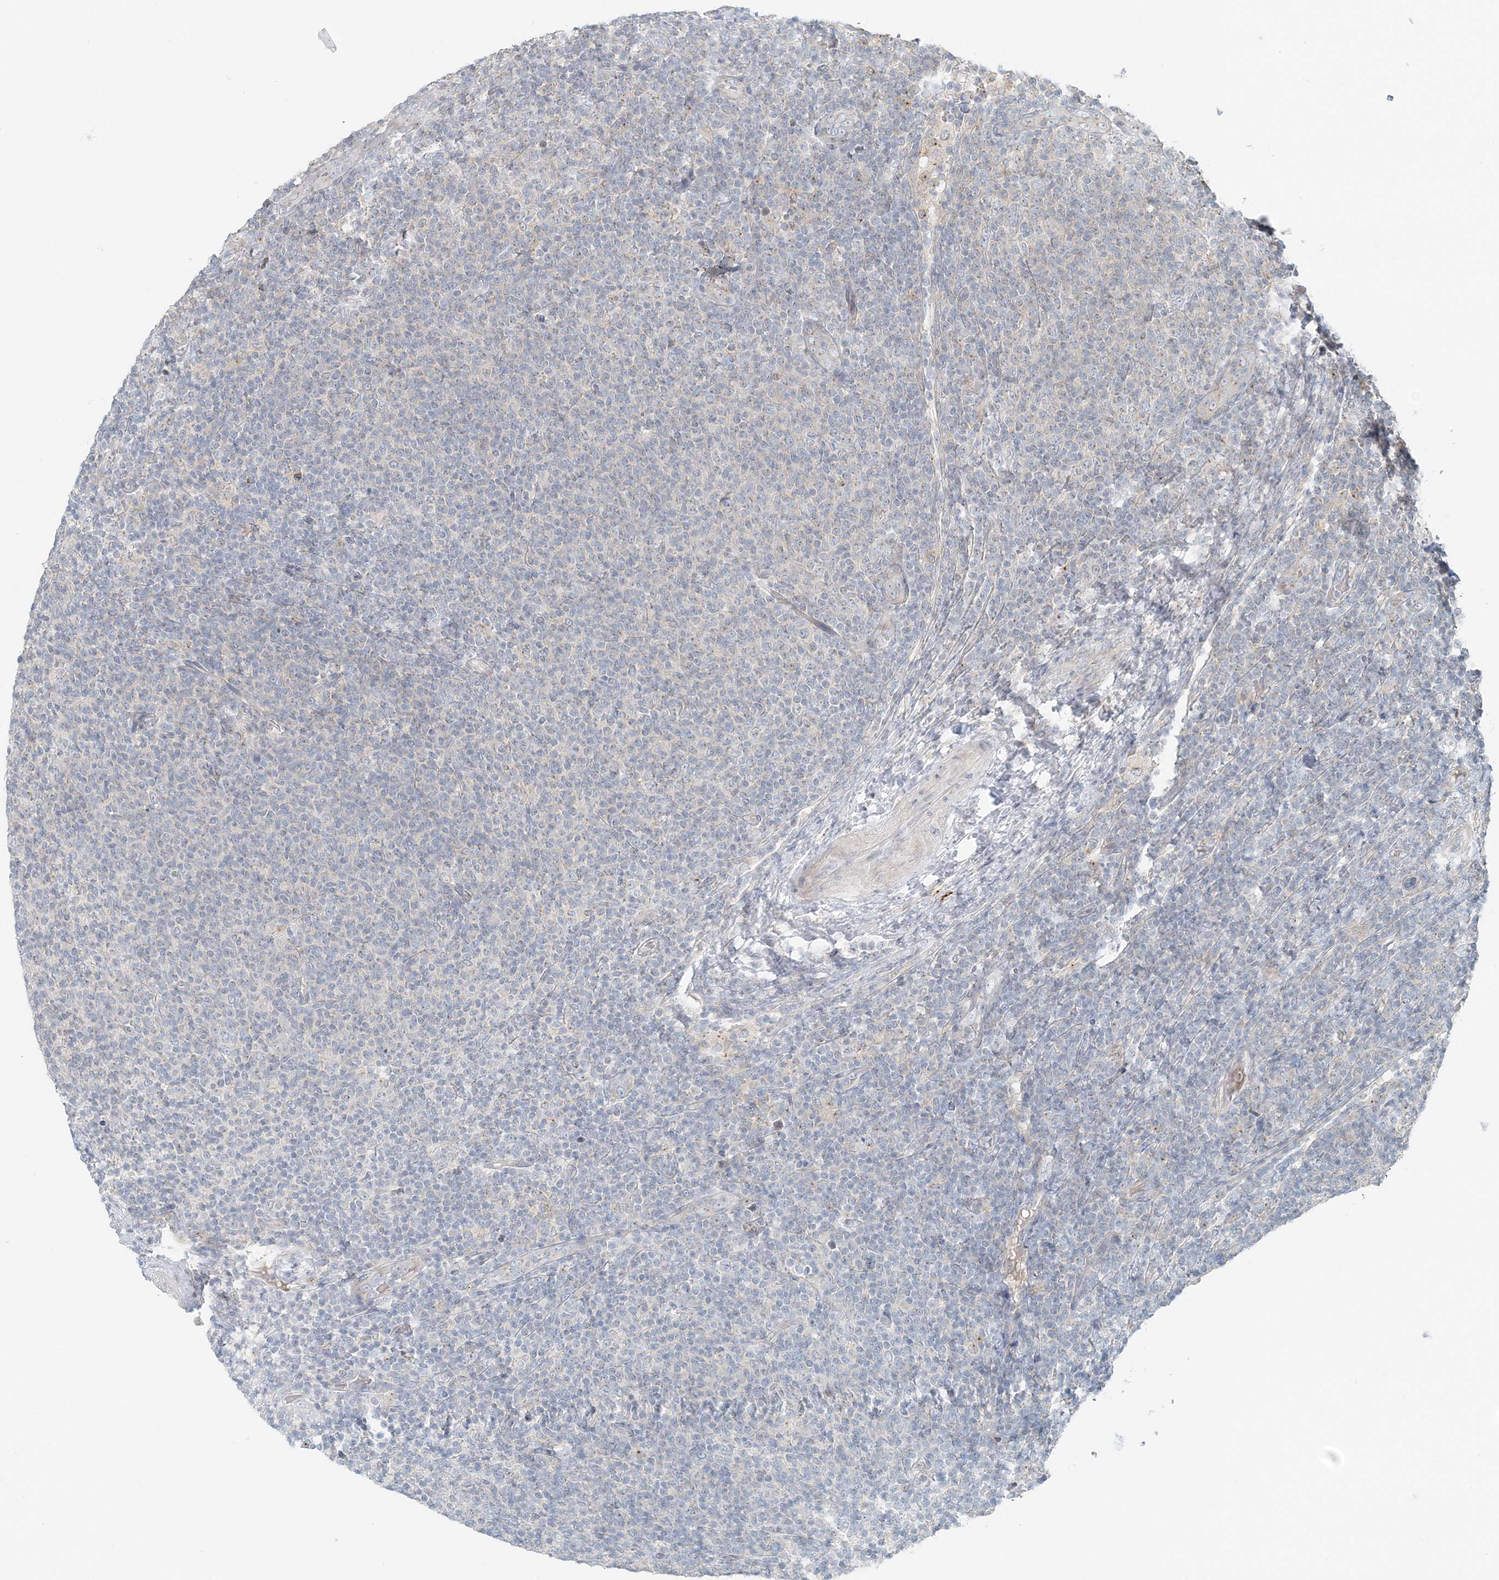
{"staining": {"intensity": "negative", "quantity": "none", "location": "none"}, "tissue": "lymphoma", "cell_type": "Tumor cells", "image_type": "cancer", "snomed": [{"axis": "morphology", "description": "Malignant lymphoma, non-Hodgkin's type, Low grade"}, {"axis": "topography", "description": "Lymph node"}], "caption": "This is a histopathology image of immunohistochemistry staining of lymphoma, which shows no positivity in tumor cells.", "gene": "NAA11", "patient": {"sex": "male", "age": 66}}